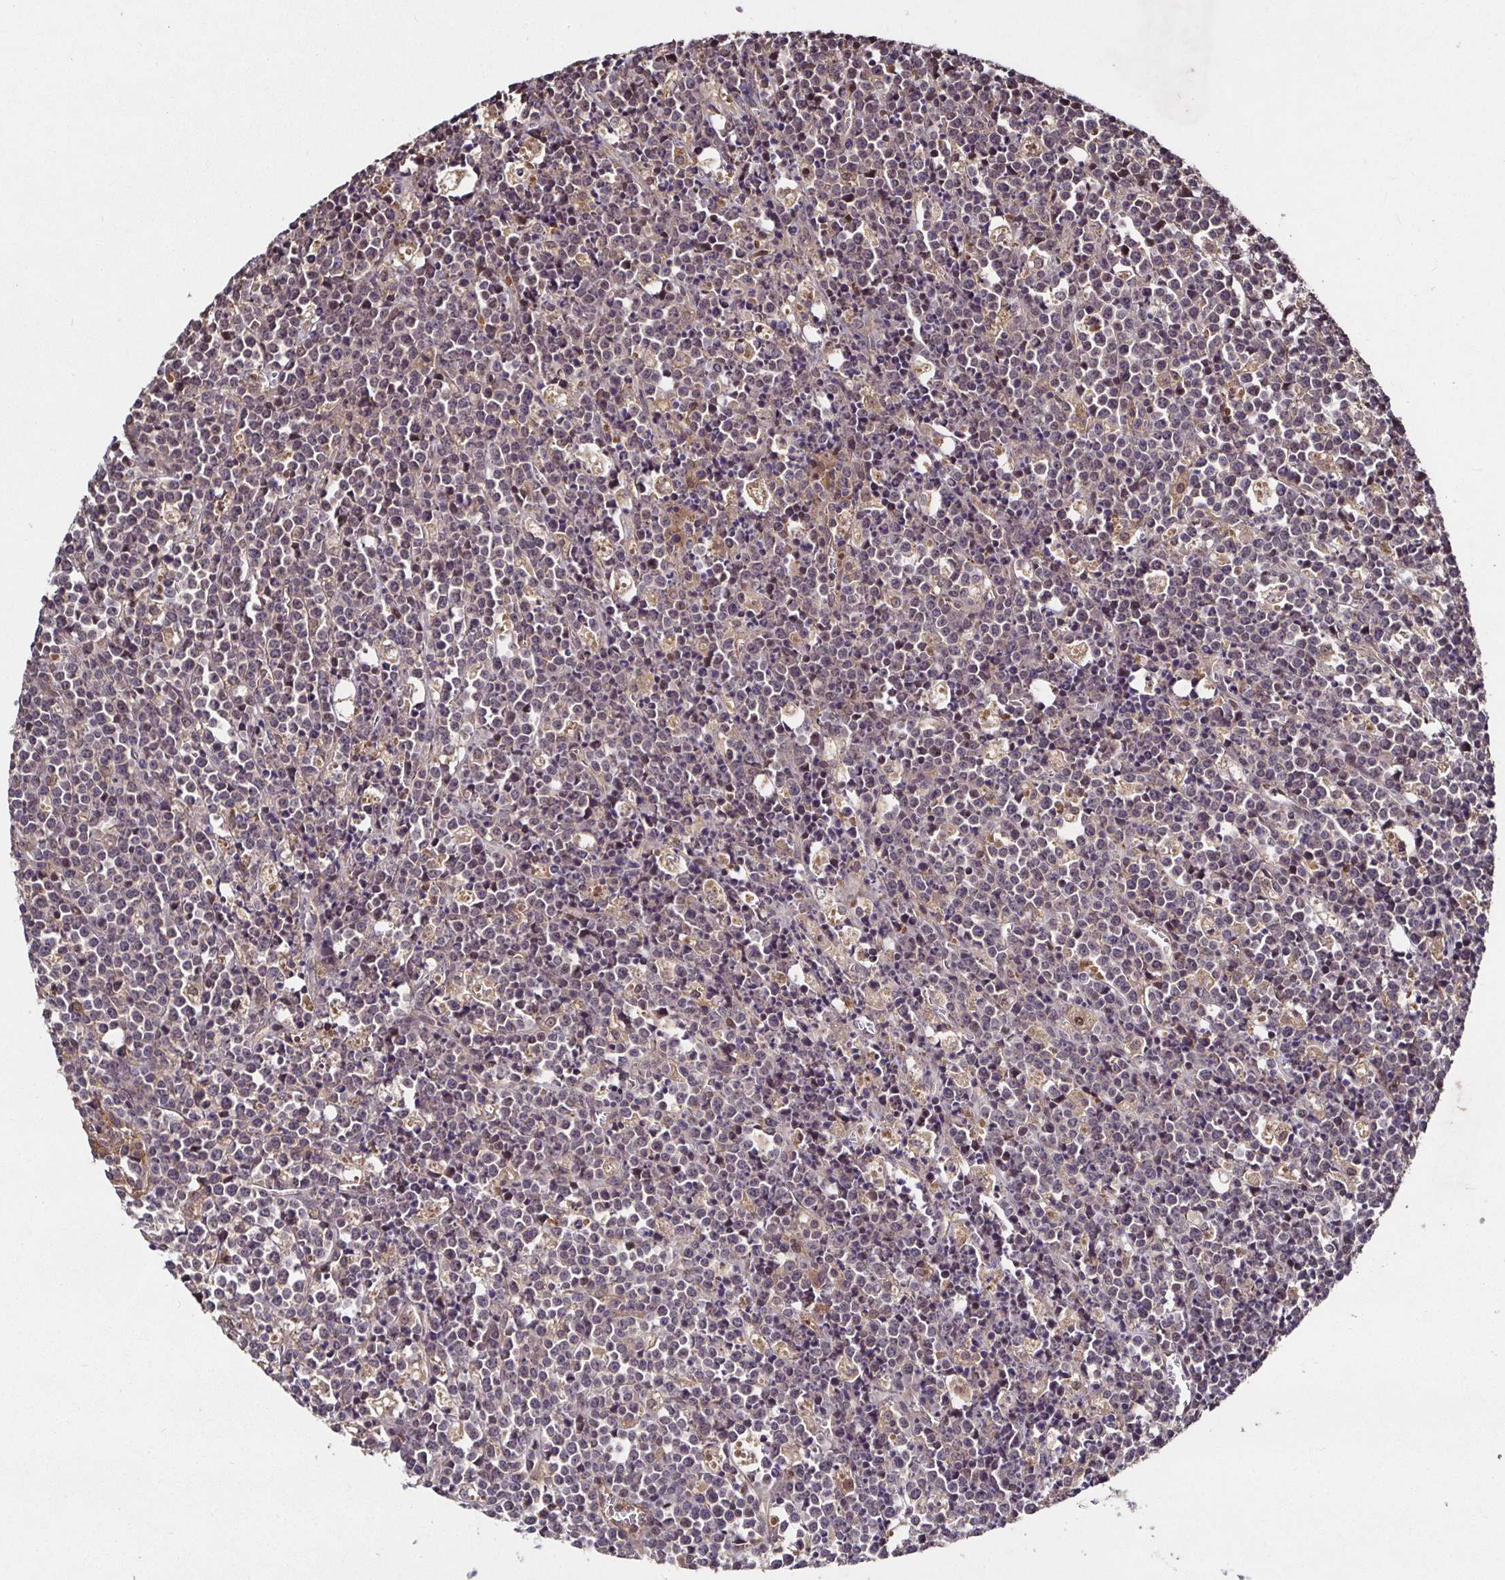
{"staining": {"intensity": "weak", "quantity": "<25%", "location": "cytoplasmic/membranous"}, "tissue": "lymphoma", "cell_type": "Tumor cells", "image_type": "cancer", "snomed": [{"axis": "morphology", "description": "Malignant lymphoma, non-Hodgkin's type, High grade"}, {"axis": "topography", "description": "Ovary"}], "caption": "A histopathology image of high-grade malignant lymphoma, non-Hodgkin's type stained for a protein displays no brown staining in tumor cells.", "gene": "SMYD3", "patient": {"sex": "female", "age": 56}}